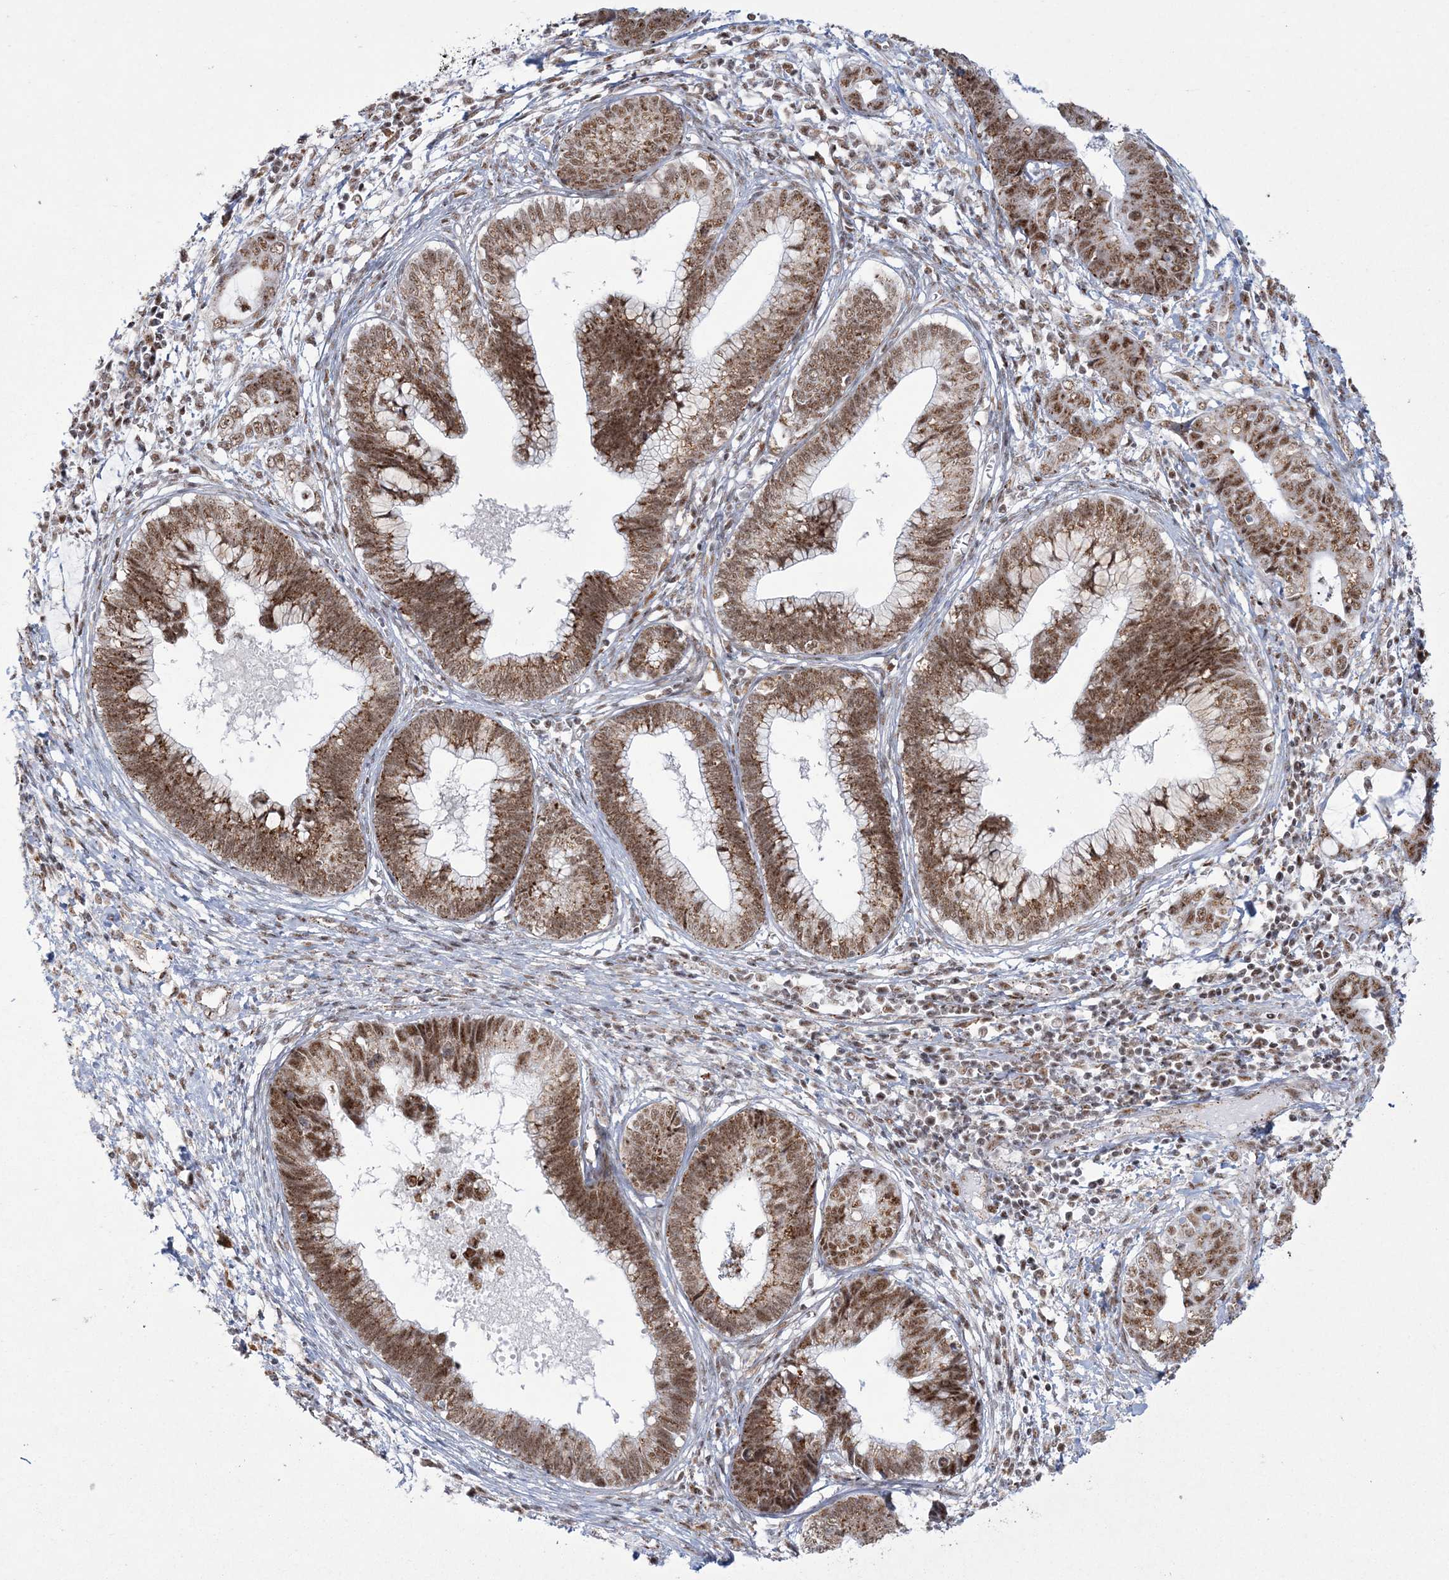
{"staining": {"intensity": "moderate", "quantity": ">75%", "location": "cytoplasmic/membranous,nuclear"}, "tissue": "cervical cancer", "cell_type": "Tumor cells", "image_type": "cancer", "snomed": [{"axis": "morphology", "description": "Adenocarcinoma, NOS"}, {"axis": "topography", "description": "Cervix"}], "caption": "Cervical cancer stained with a protein marker reveals moderate staining in tumor cells.", "gene": "RBM17", "patient": {"sex": "female", "age": 44}}